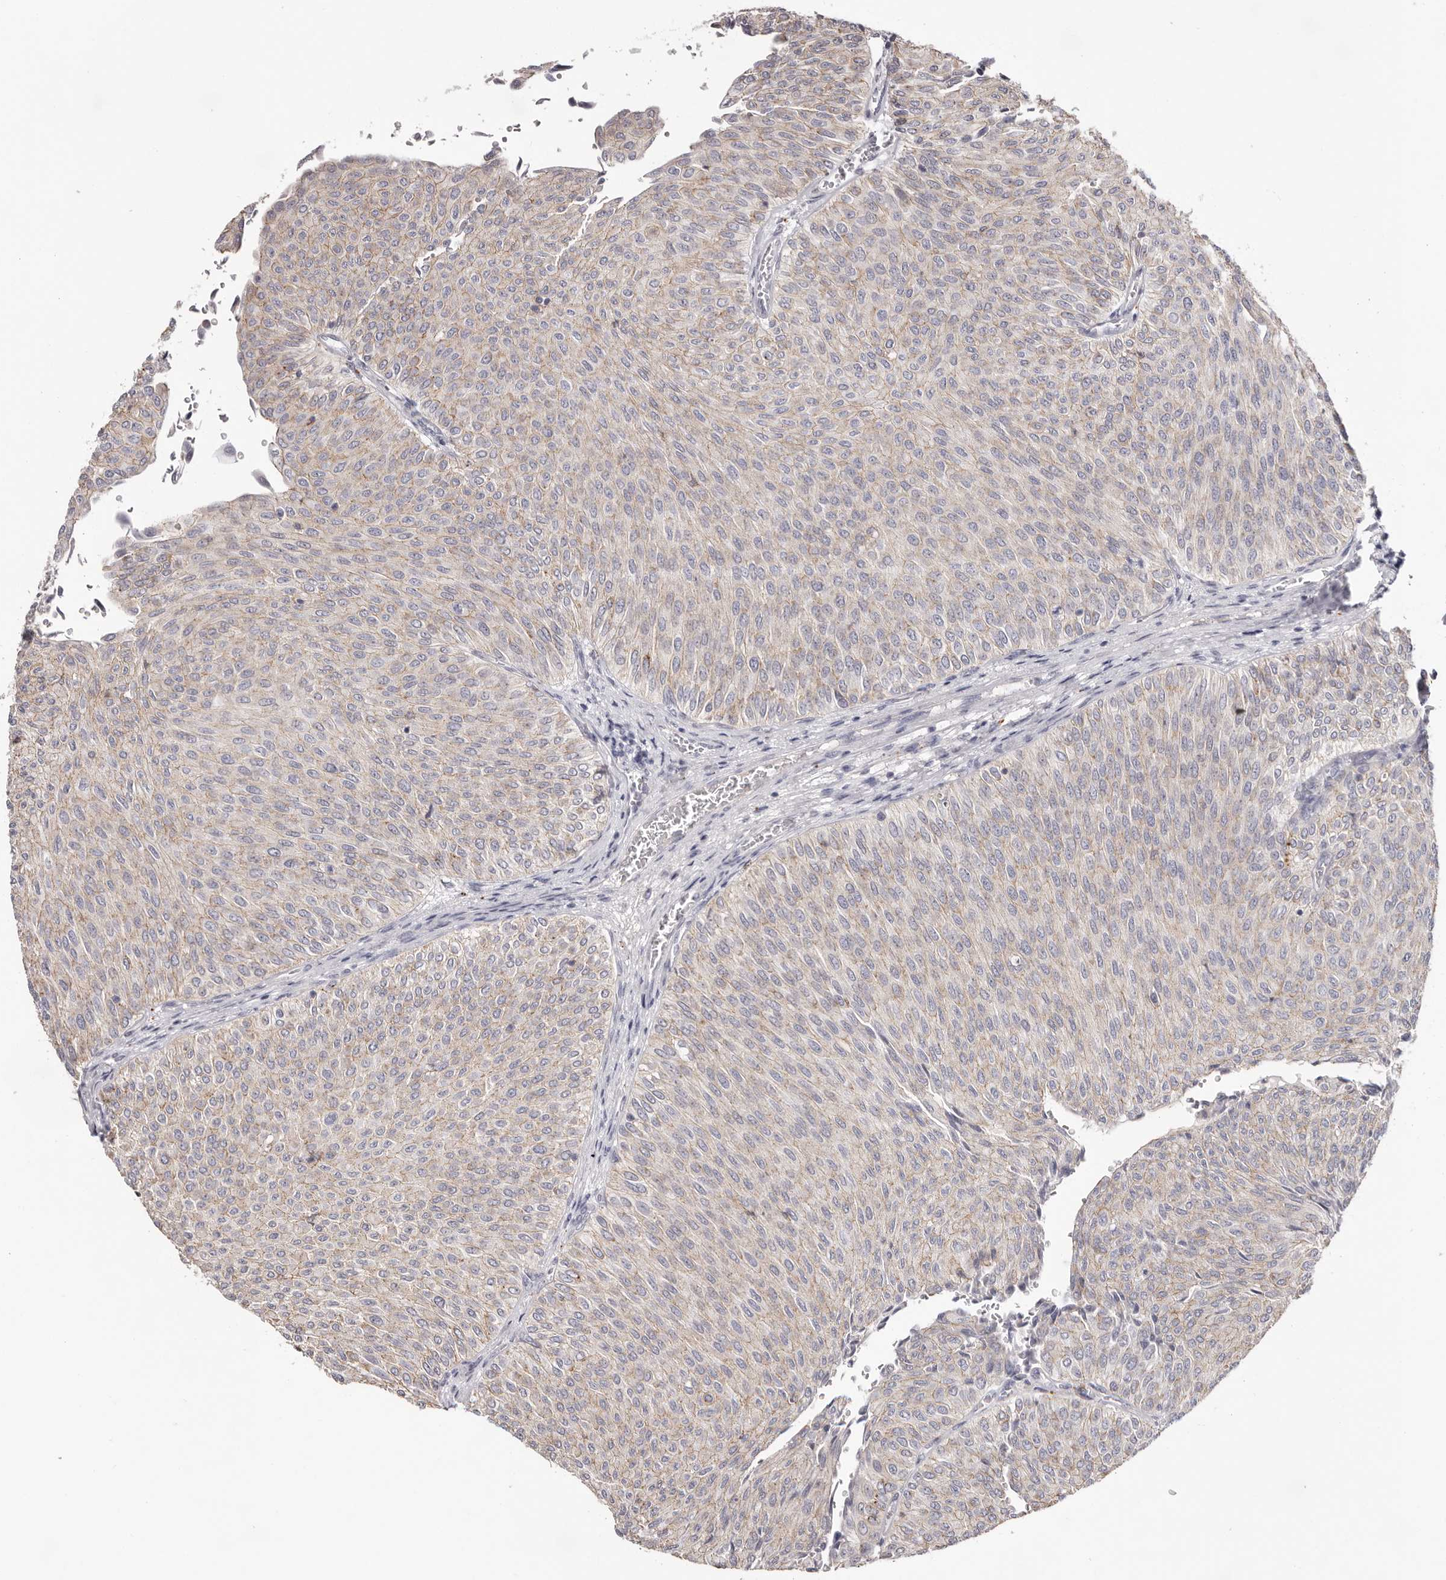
{"staining": {"intensity": "weak", "quantity": "25%-75%", "location": "cytoplasmic/membranous"}, "tissue": "urothelial cancer", "cell_type": "Tumor cells", "image_type": "cancer", "snomed": [{"axis": "morphology", "description": "Urothelial carcinoma, Low grade"}, {"axis": "topography", "description": "Urinary bladder"}], "caption": "A histopathology image showing weak cytoplasmic/membranous positivity in about 25%-75% of tumor cells in urothelial cancer, as visualized by brown immunohistochemical staining.", "gene": "PCDHB6", "patient": {"sex": "male", "age": 78}}